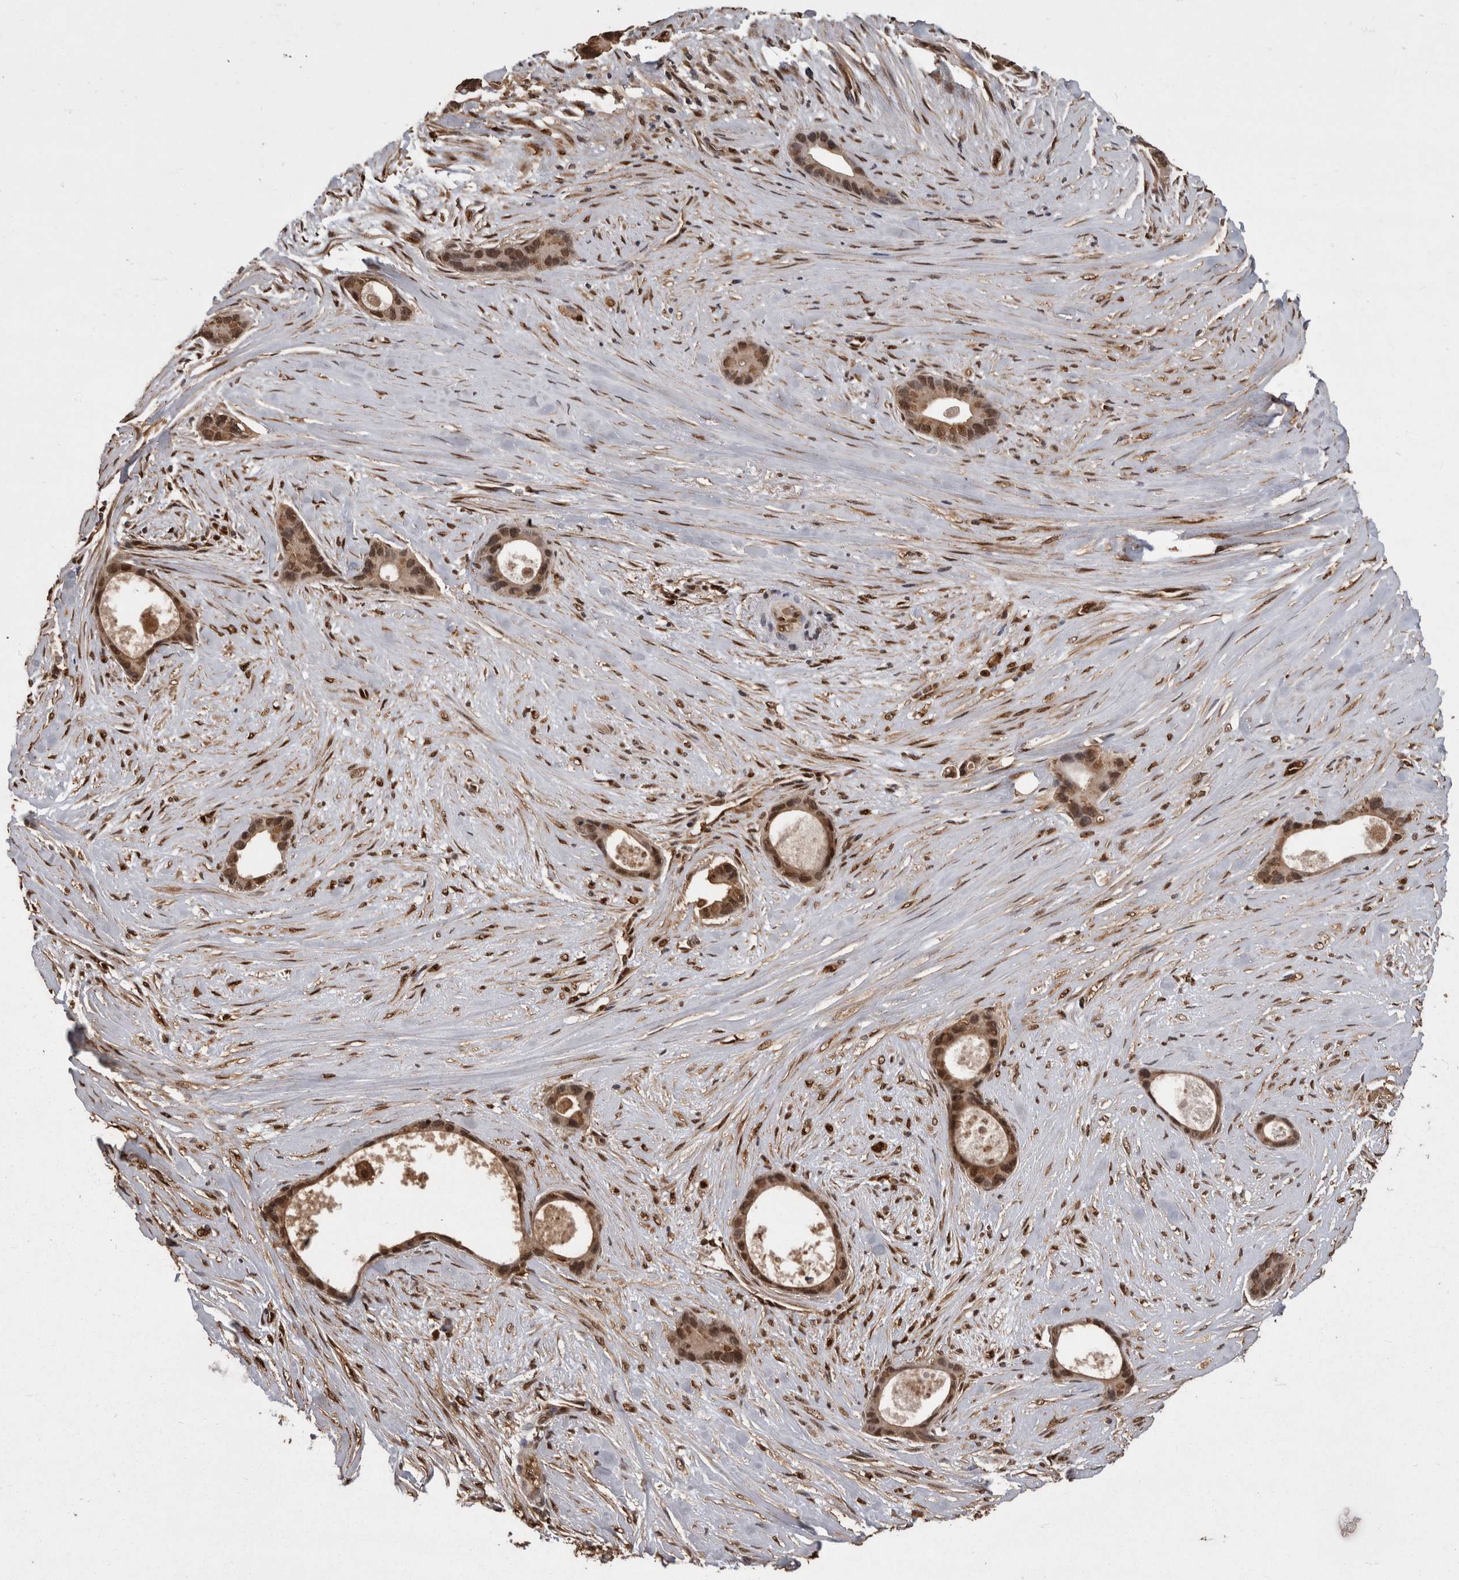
{"staining": {"intensity": "moderate", "quantity": ">75%", "location": "cytoplasmic/membranous,nuclear"}, "tissue": "liver cancer", "cell_type": "Tumor cells", "image_type": "cancer", "snomed": [{"axis": "morphology", "description": "Cholangiocarcinoma"}, {"axis": "topography", "description": "Liver"}], "caption": "Moderate cytoplasmic/membranous and nuclear protein staining is seen in approximately >75% of tumor cells in cholangiocarcinoma (liver).", "gene": "LXN", "patient": {"sex": "female", "age": 55}}